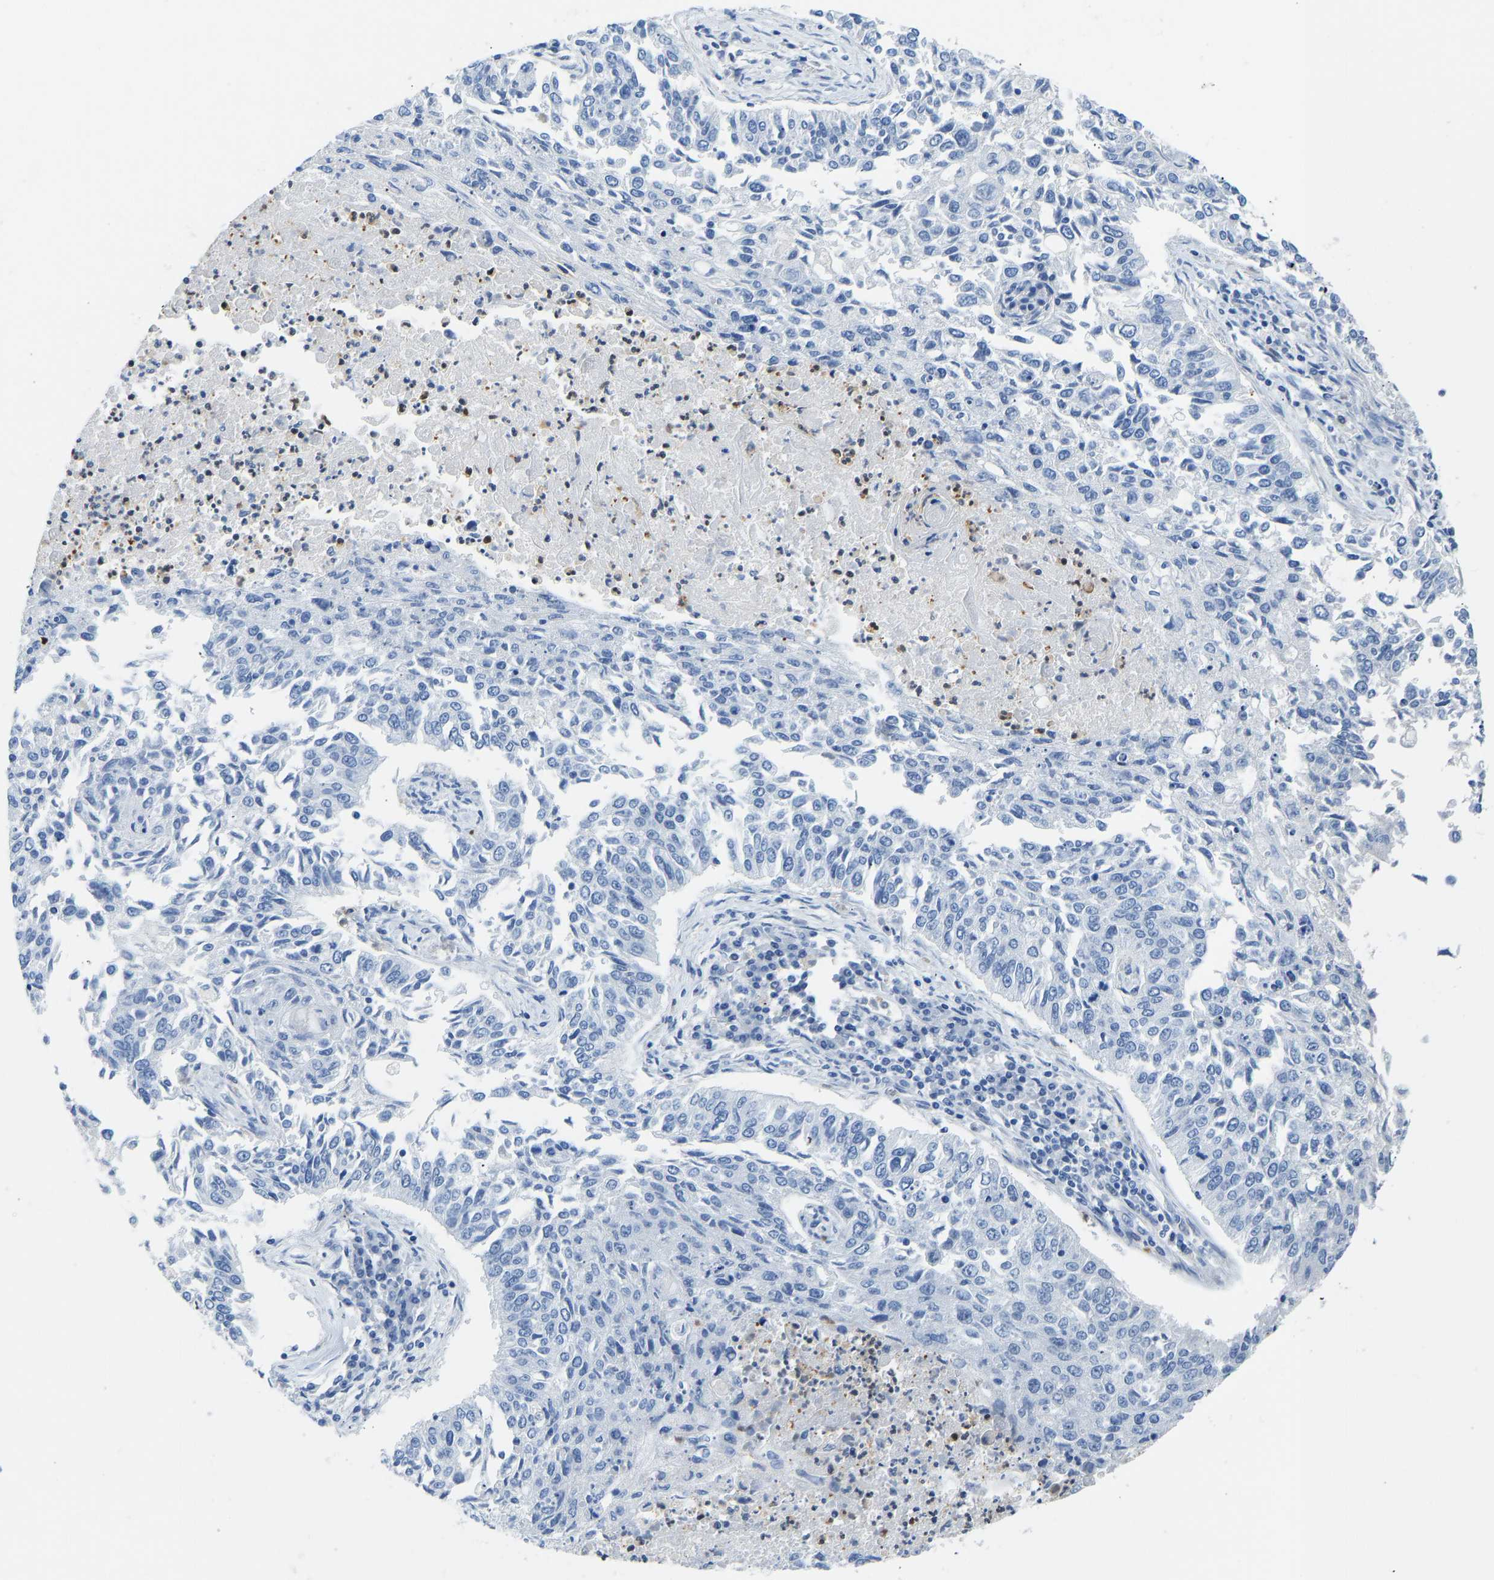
{"staining": {"intensity": "negative", "quantity": "none", "location": "none"}, "tissue": "lung cancer", "cell_type": "Tumor cells", "image_type": "cancer", "snomed": [{"axis": "morphology", "description": "Normal tissue, NOS"}, {"axis": "morphology", "description": "Squamous cell carcinoma, NOS"}, {"axis": "topography", "description": "Cartilage tissue"}, {"axis": "topography", "description": "Bronchus"}, {"axis": "topography", "description": "Lung"}], "caption": "Image shows no significant protein expression in tumor cells of squamous cell carcinoma (lung). (DAB (3,3'-diaminobenzidine) immunohistochemistry (IHC) with hematoxylin counter stain).", "gene": "TXNDC2", "patient": {"sex": "female", "age": 49}}